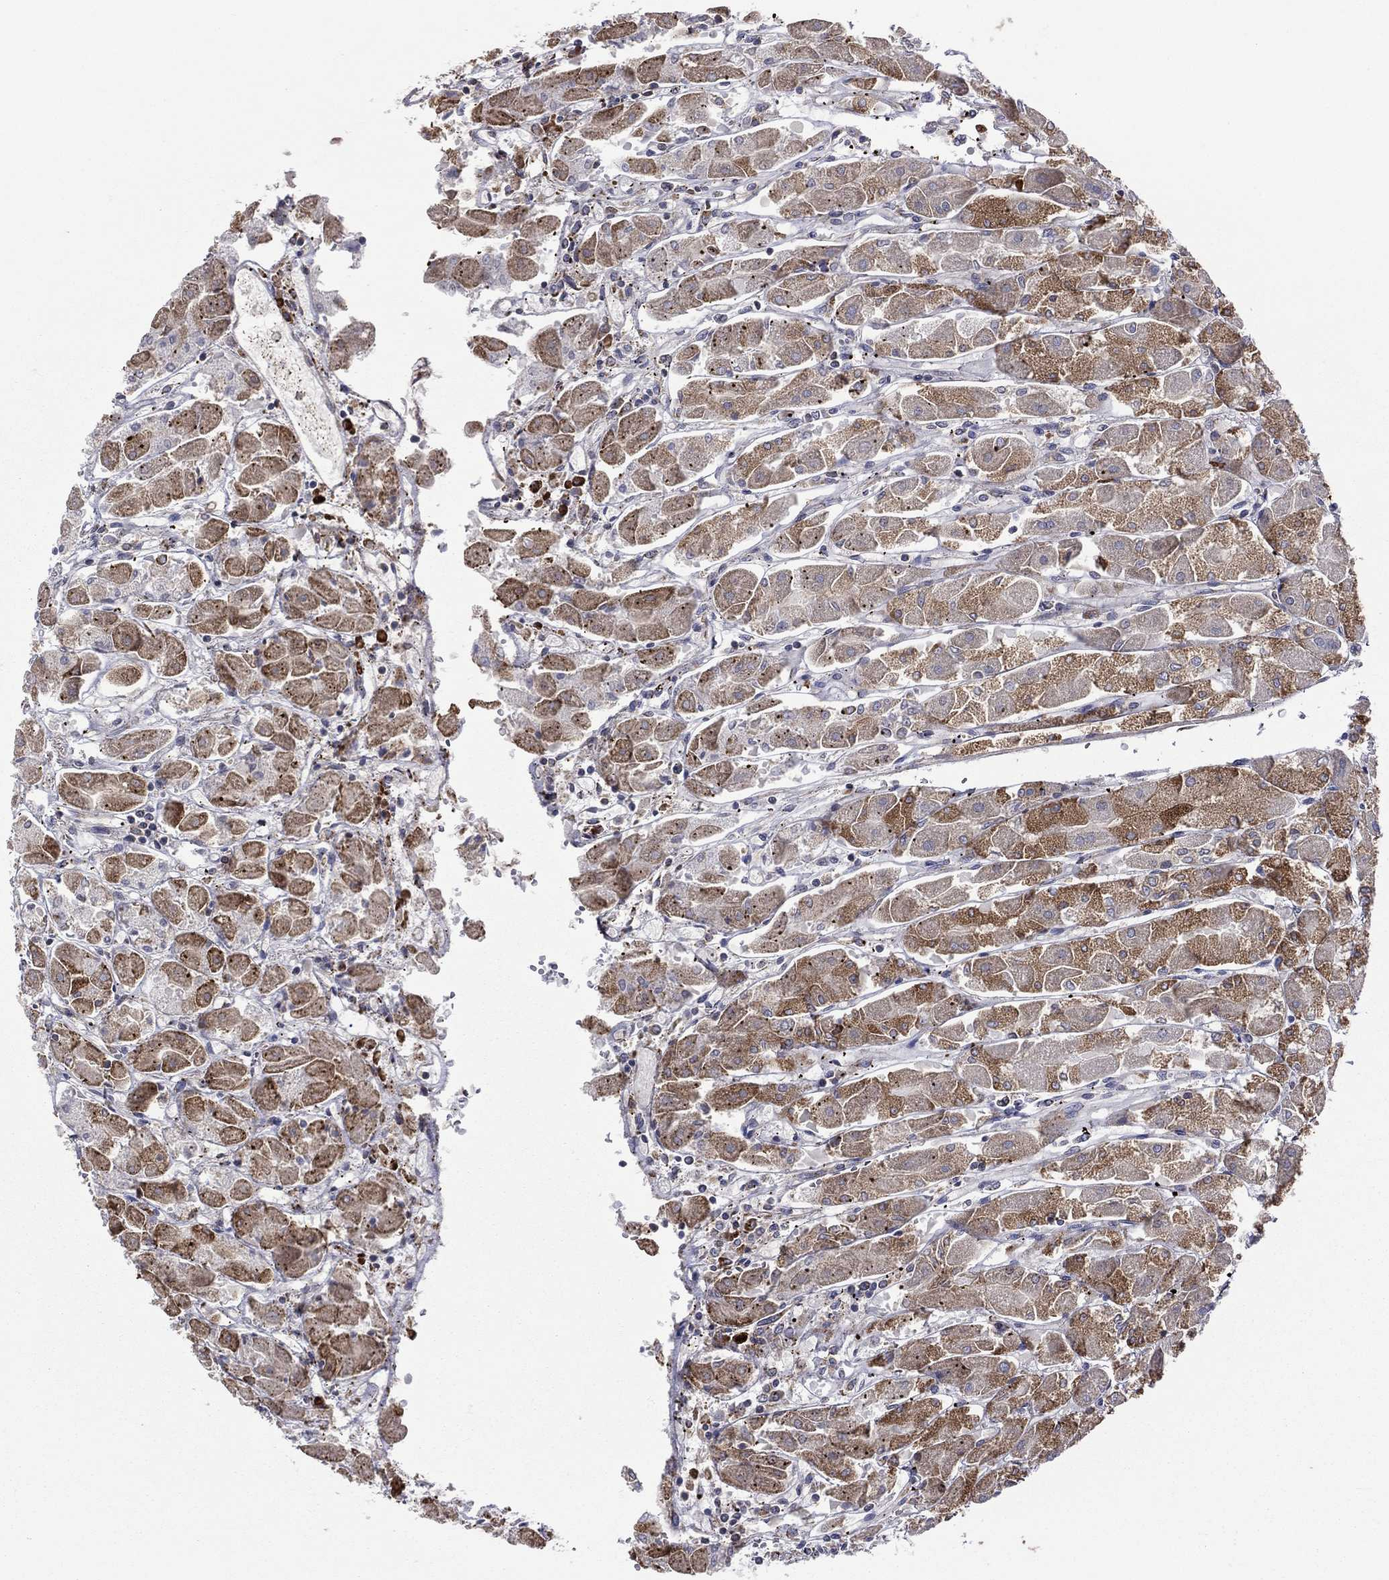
{"staining": {"intensity": "moderate", "quantity": "25%-75%", "location": "cytoplasmic/membranous"}, "tissue": "stomach", "cell_type": "Glandular cells", "image_type": "normal", "snomed": [{"axis": "morphology", "description": "Normal tissue, NOS"}, {"axis": "topography", "description": "Stomach"}], "caption": "High-power microscopy captured an immunohistochemistry histopathology image of benign stomach, revealing moderate cytoplasmic/membranous positivity in about 25%-75% of glandular cells. (DAB (3,3'-diaminobenzidine) IHC, brown staining for protein, blue staining for nuclei).", "gene": "C20orf96", "patient": {"sex": "male", "age": 70}}